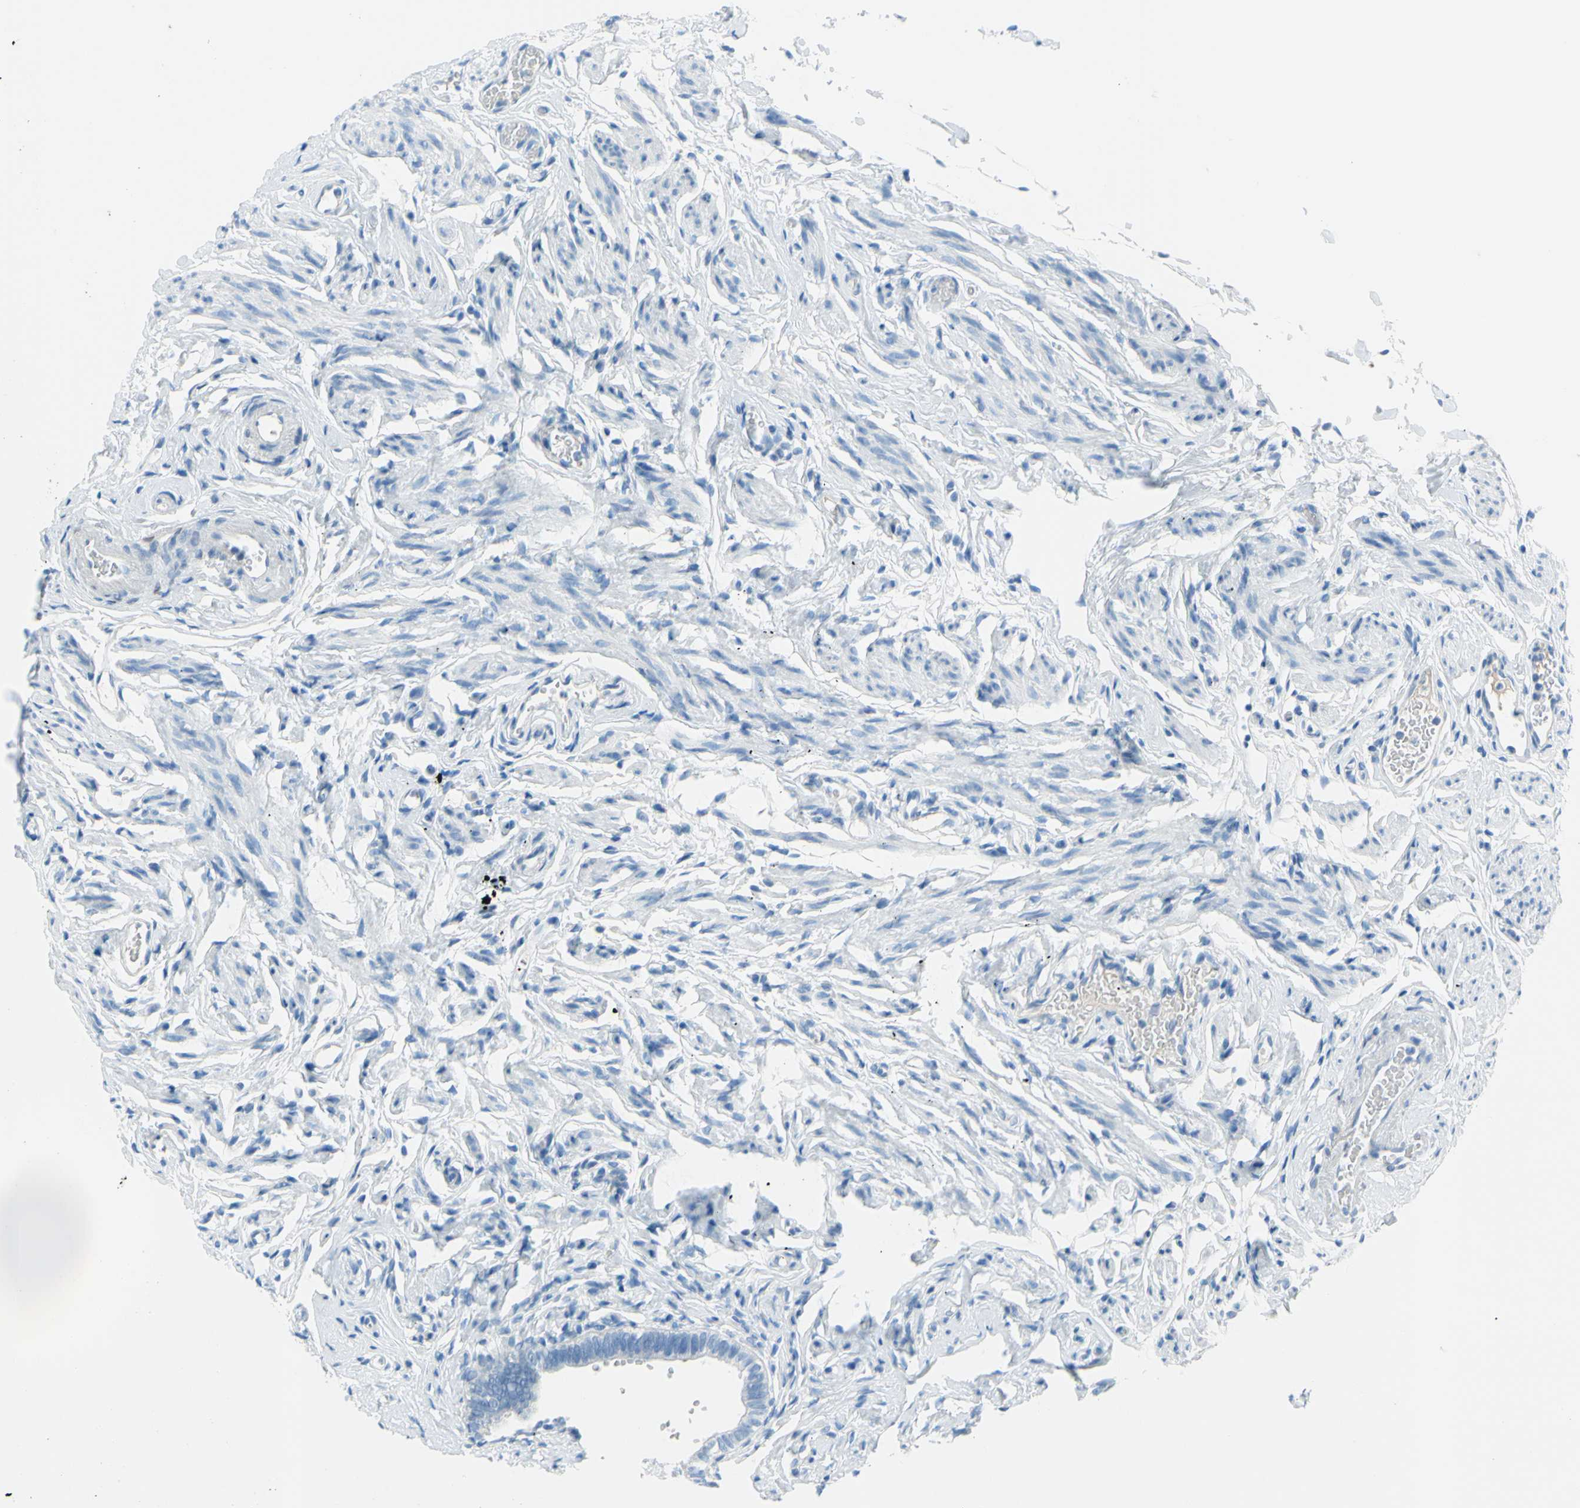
{"staining": {"intensity": "negative", "quantity": "none", "location": "none"}, "tissue": "fallopian tube", "cell_type": "Glandular cells", "image_type": "normal", "snomed": [{"axis": "morphology", "description": "Normal tissue, NOS"}, {"axis": "topography", "description": "Fallopian tube"}], "caption": "Glandular cells show no significant staining in benign fallopian tube.", "gene": "DCT", "patient": {"sex": "female", "age": 71}}